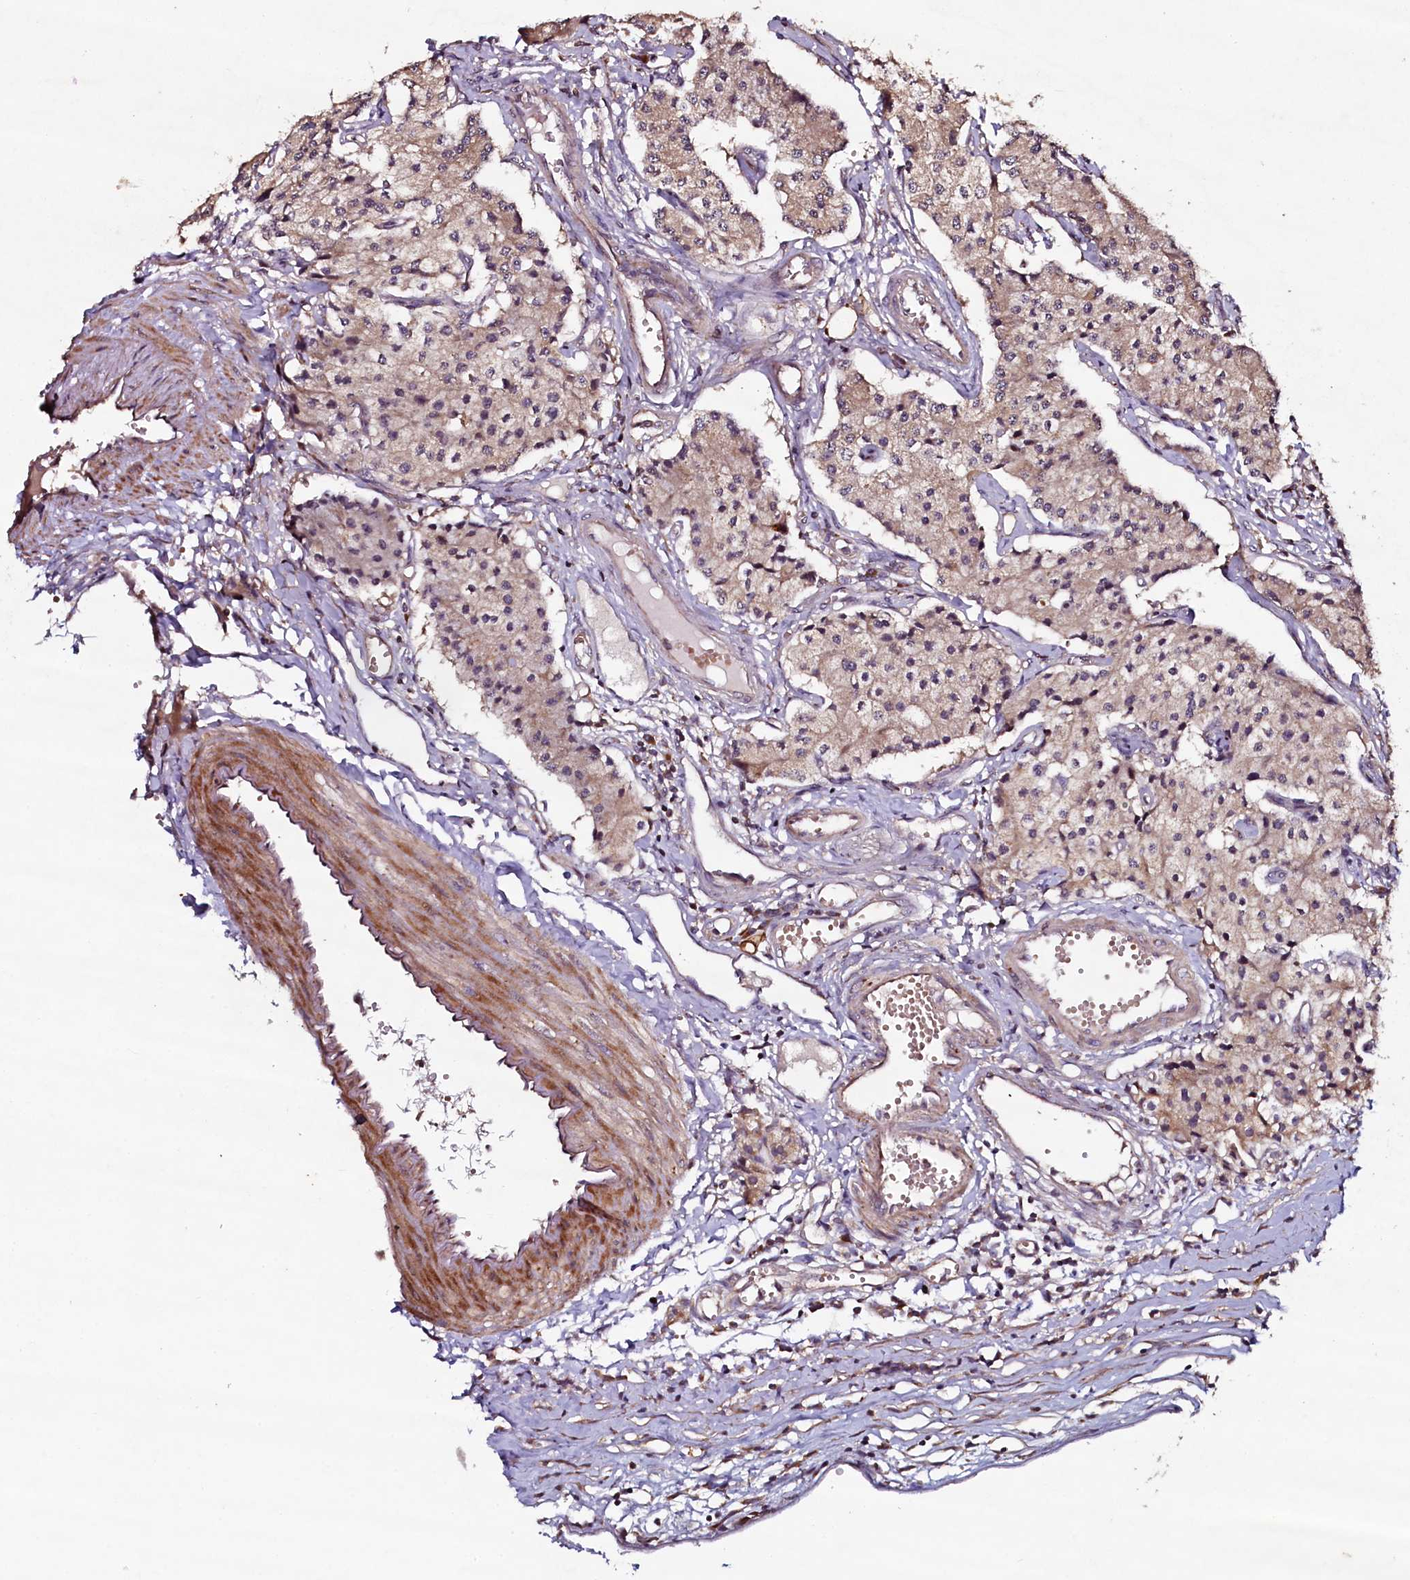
{"staining": {"intensity": "weak", "quantity": ">75%", "location": "cytoplasmic/membranous"}, "tissue": "carcinoid", "cell_type": "Tumor cells", "image_type": "cancer", "snomed": [{"axis": "morphology", "description": "Carcinoid, malignant, NOS"}, {"axis": "topography", "description": "Colon"}], "caption": "High-magnification brightfield microscopy of carcinoid (malignant) stained with DAB (brown) and counterstained with hematoxylin (blue). tumor cells exhibit weak cytoplasmic/membranous positivity is identified in approximately>75% of cells. The staining was performed using DAB, with brown indicating positive protein expression. Nuclei are stained blue with hematoxylin.", "gene": "SEC24C", "patient": {"sex": "female", "age": 52}}